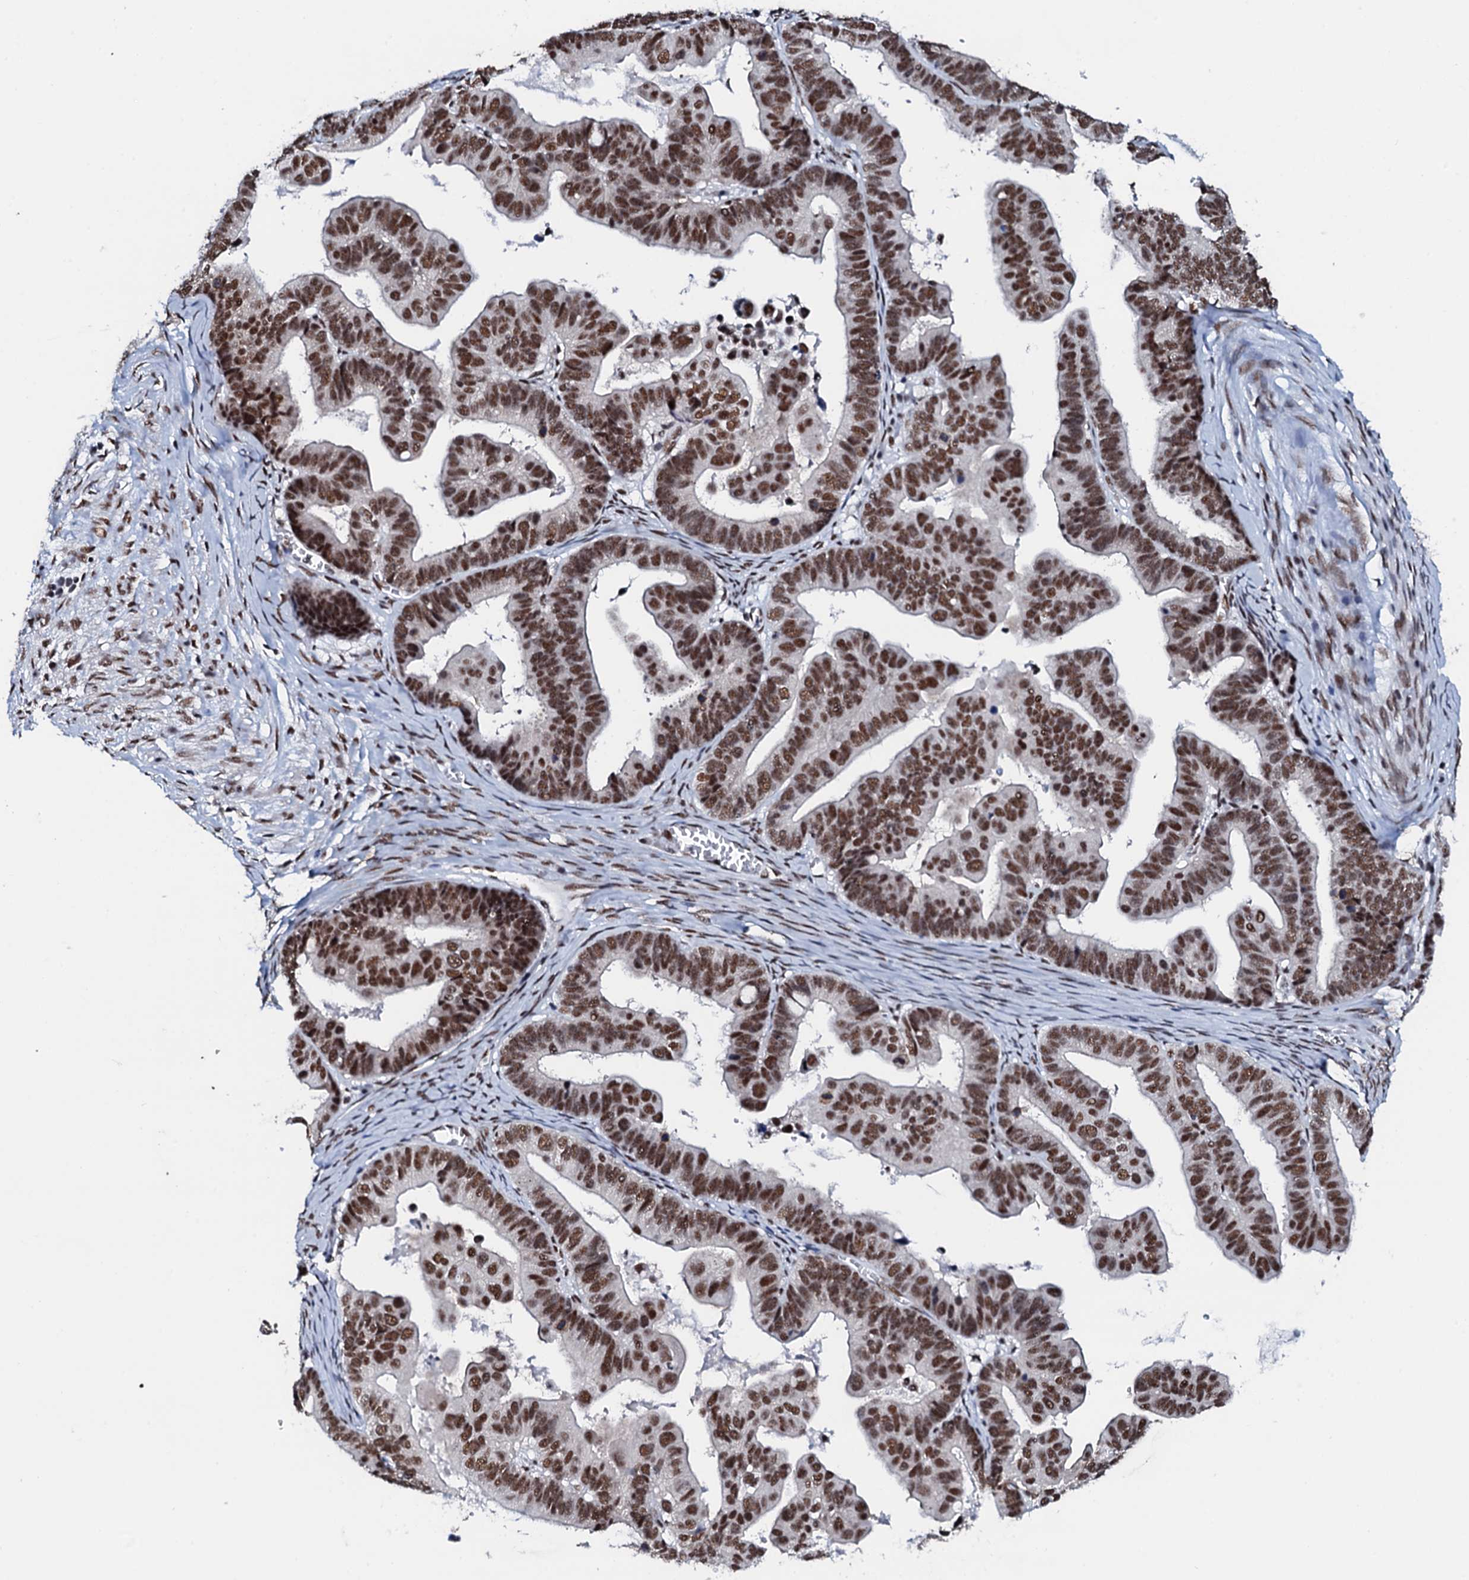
{"staining": {"intensity": "strong", "quantity": ">75%", "location": "nuclear"}, "tissue": "ovarian cancer", "cell_type": "Tumor cells", "image_type": "cancer", "snomed": [{"axis": "morphology", "description": "Cystadenocarcinoma, serous, NOS"}, {"axis": "topography", "description": "Ovary"}], "caption": "Ovarian serous cystadenocarcinoma was stained to show a protein in brown. There is high levels of strong nuclear expression in approximately >75% of tumor cells.", "gene": "NKAPD1", "patient": {"sex": "female", "age": 56}}